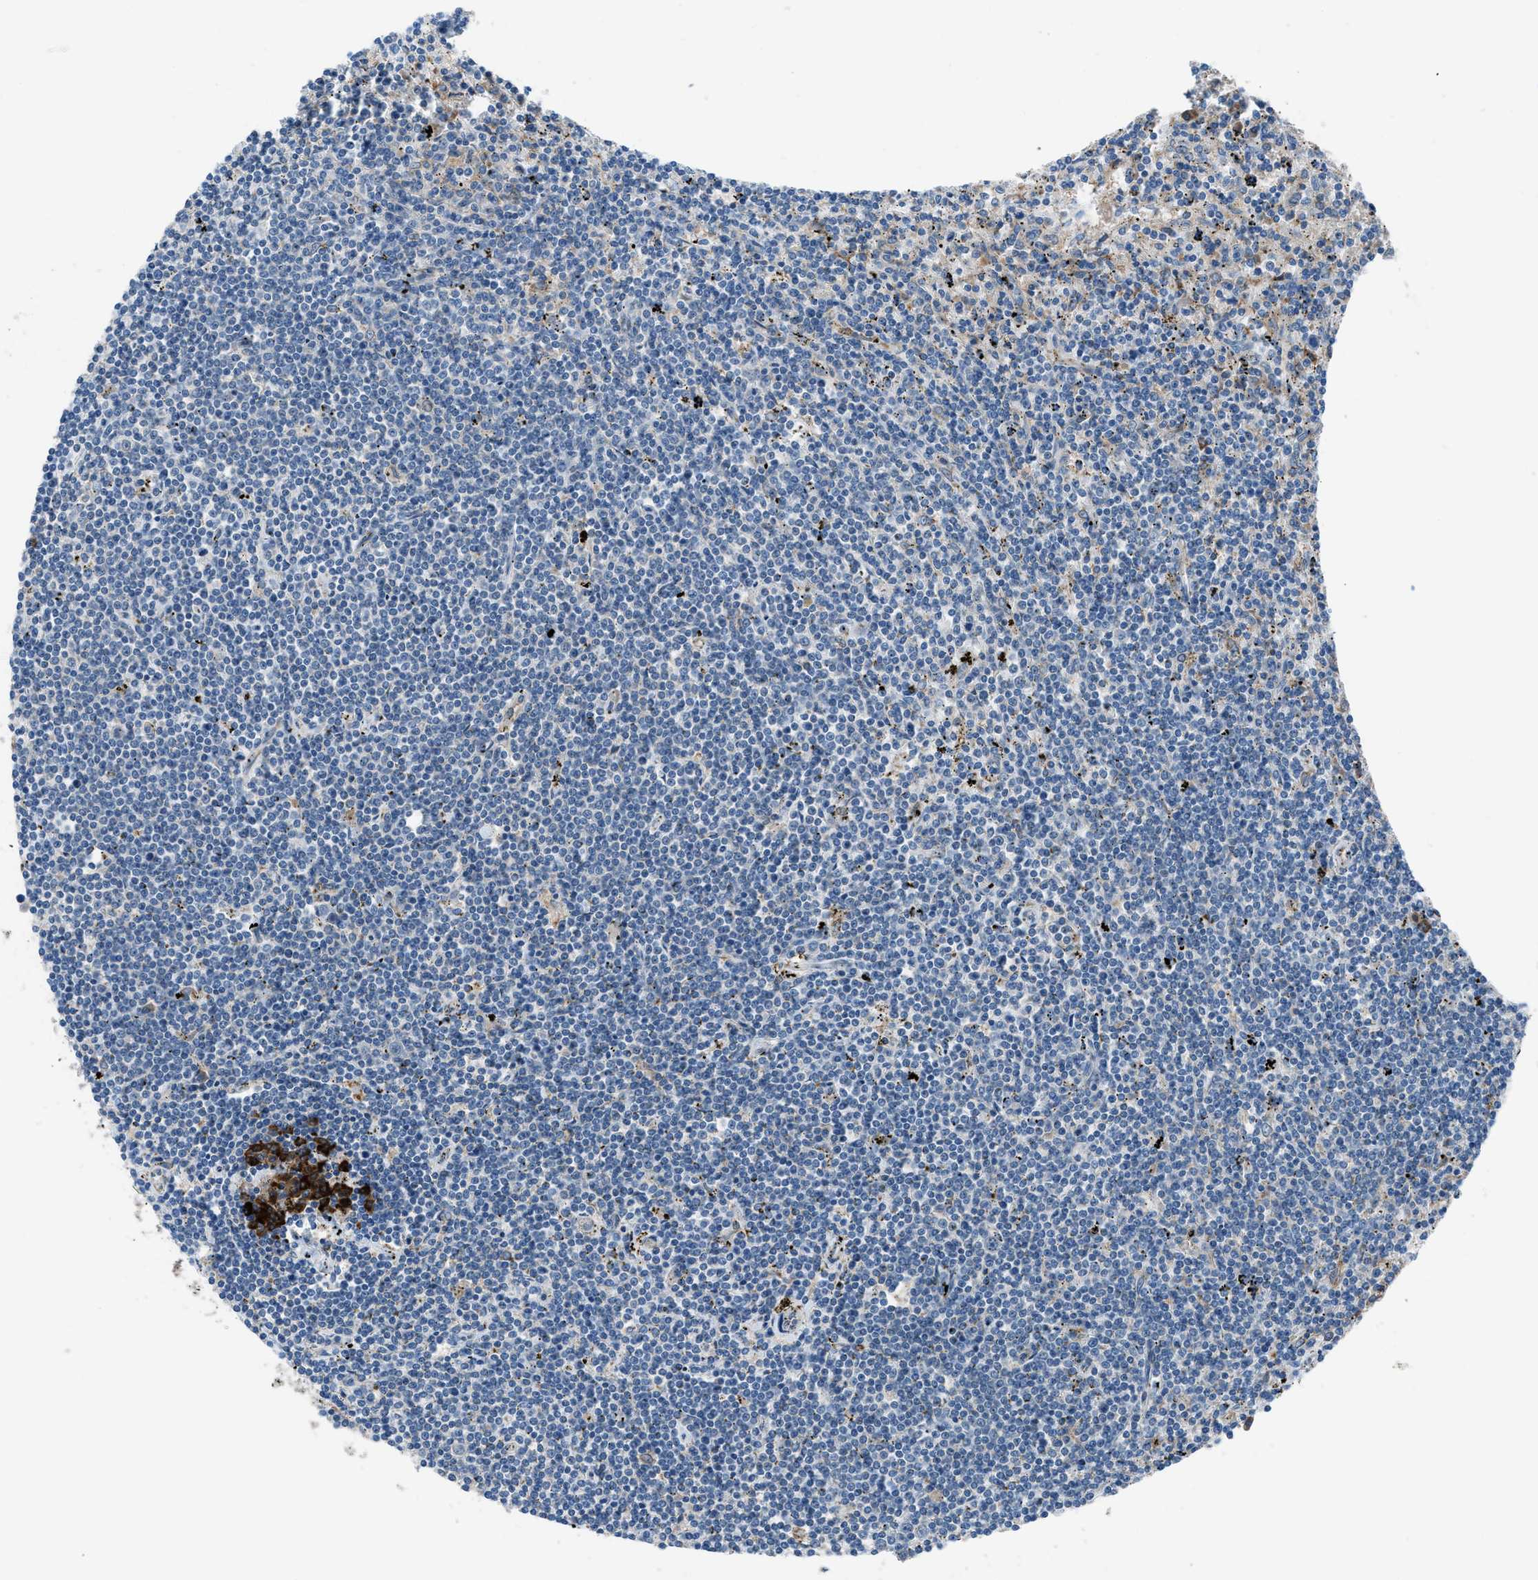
{"staining": {"intensity": "negative", "quantity": "none", "location": "none"}, "tissue": "lymphoma", "cell_type": "Tumor cells", "image_type": "cancer", "snomed": [{"axis": "morphology", "description": "Malignant lymphoma, non-Hodgkin's type, Low grade"}, {"axis": "topography", "description": "Spleen"}], "caption": "This micrograph is of lymphoma stained with immunohistochemistry to label a protein in brown with the nuclei are counter-stained blue. There is no staining in tumor cells.", "gene": "HEG1", "patient": {"sex": "male", "age": 76}}